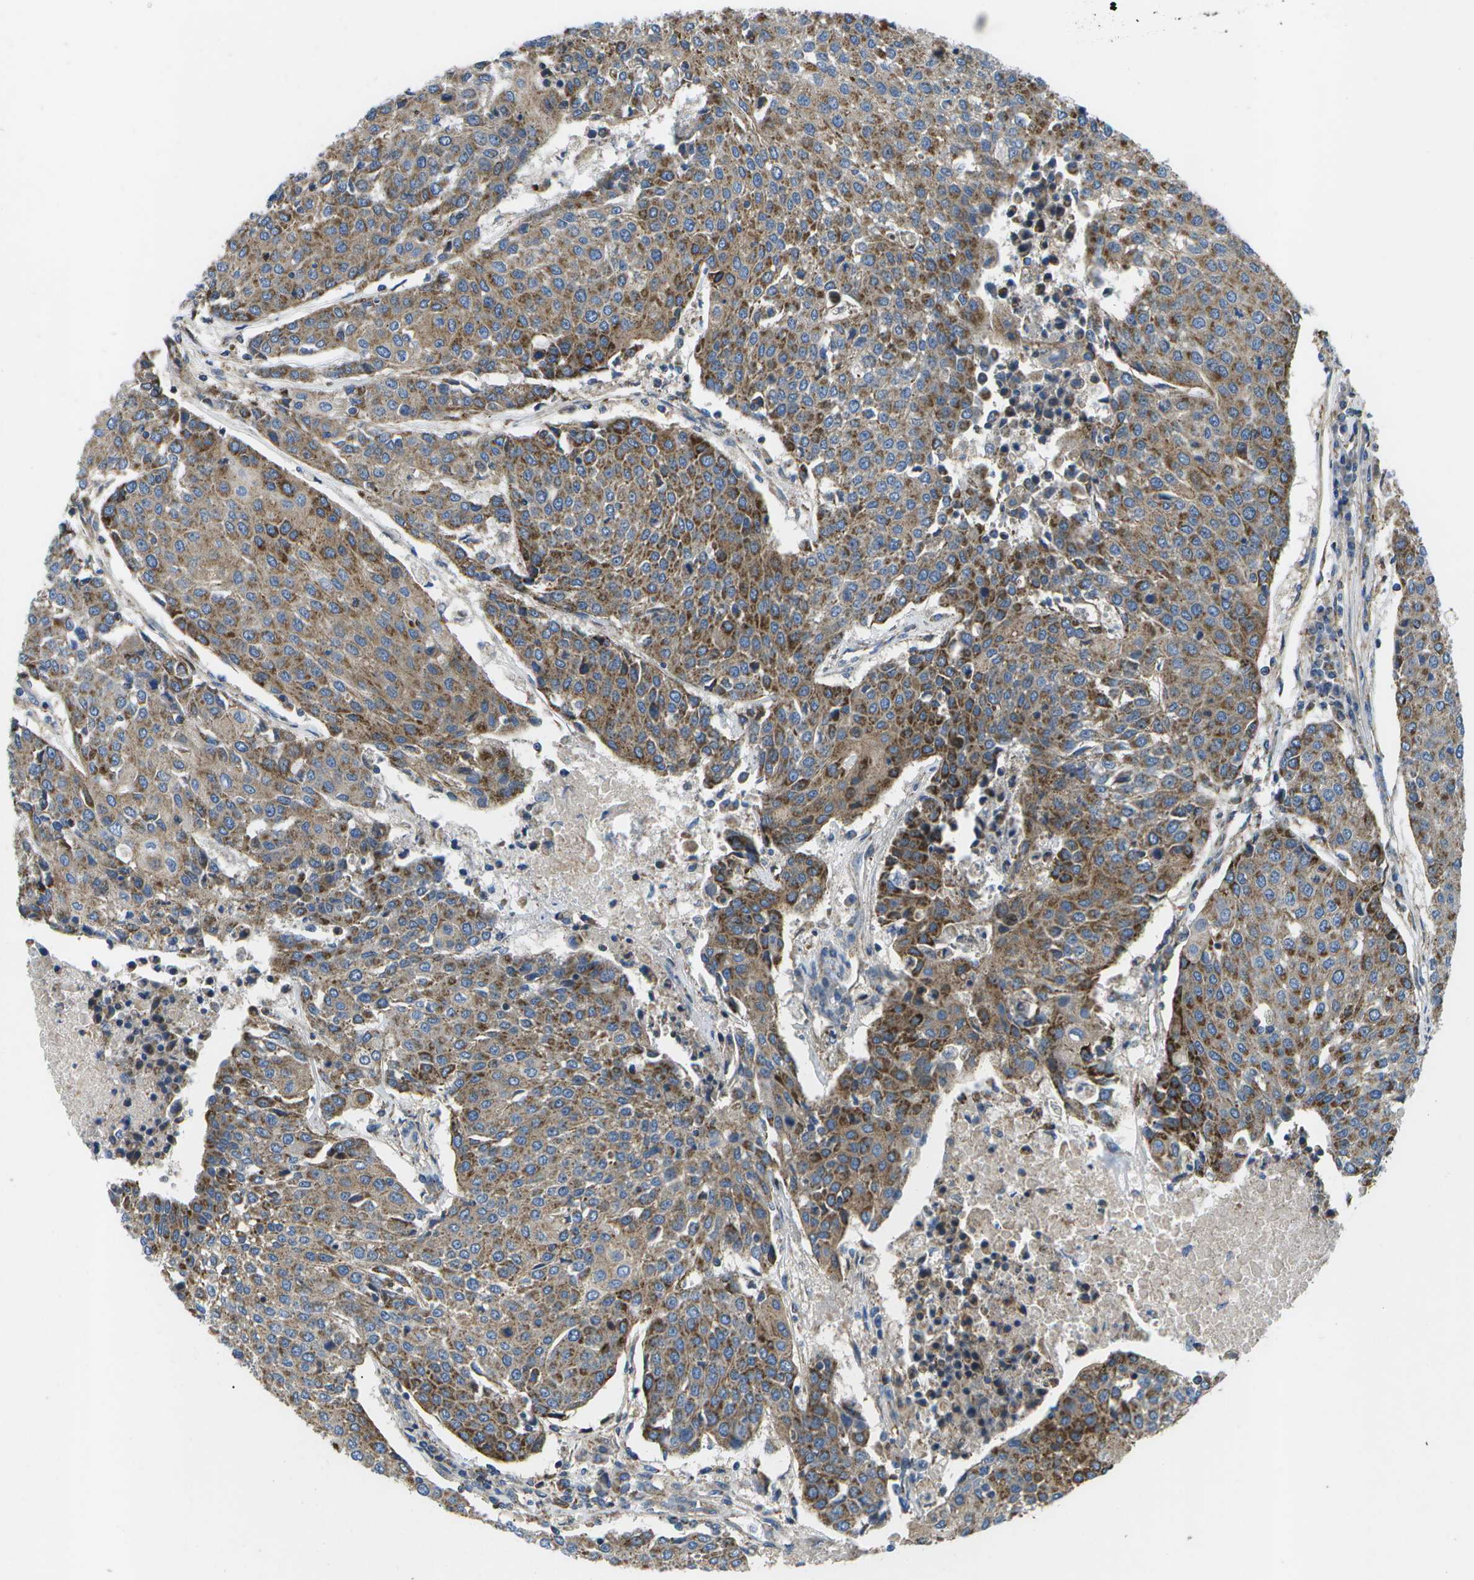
{"staining": {"intensity": "moderate", "quantity": ">75%", "location": "cytoplasmic/membranous"}, "tissue": "urothelial cancer", "cell_type": "Tumor cells", "image_type": "cancer", "snomed": [{"axis": "morphology", "description": "Urothelial carcinoma, High grade"}, {"axis": "topography", "description": "Urinary bladder"}], "caption": "High-magnification brightfield microscopy of urothelial cancer stained with DAB (3,3'-diaminobenzidine) (brown) and counterstained with hematoxylin (blue). tumor cells exhibit moderate cytoplasmic/membranous positivity is present in about>75% of cells.", "gene": "MVK", "patient": {"sex": "female", "age": 85}}